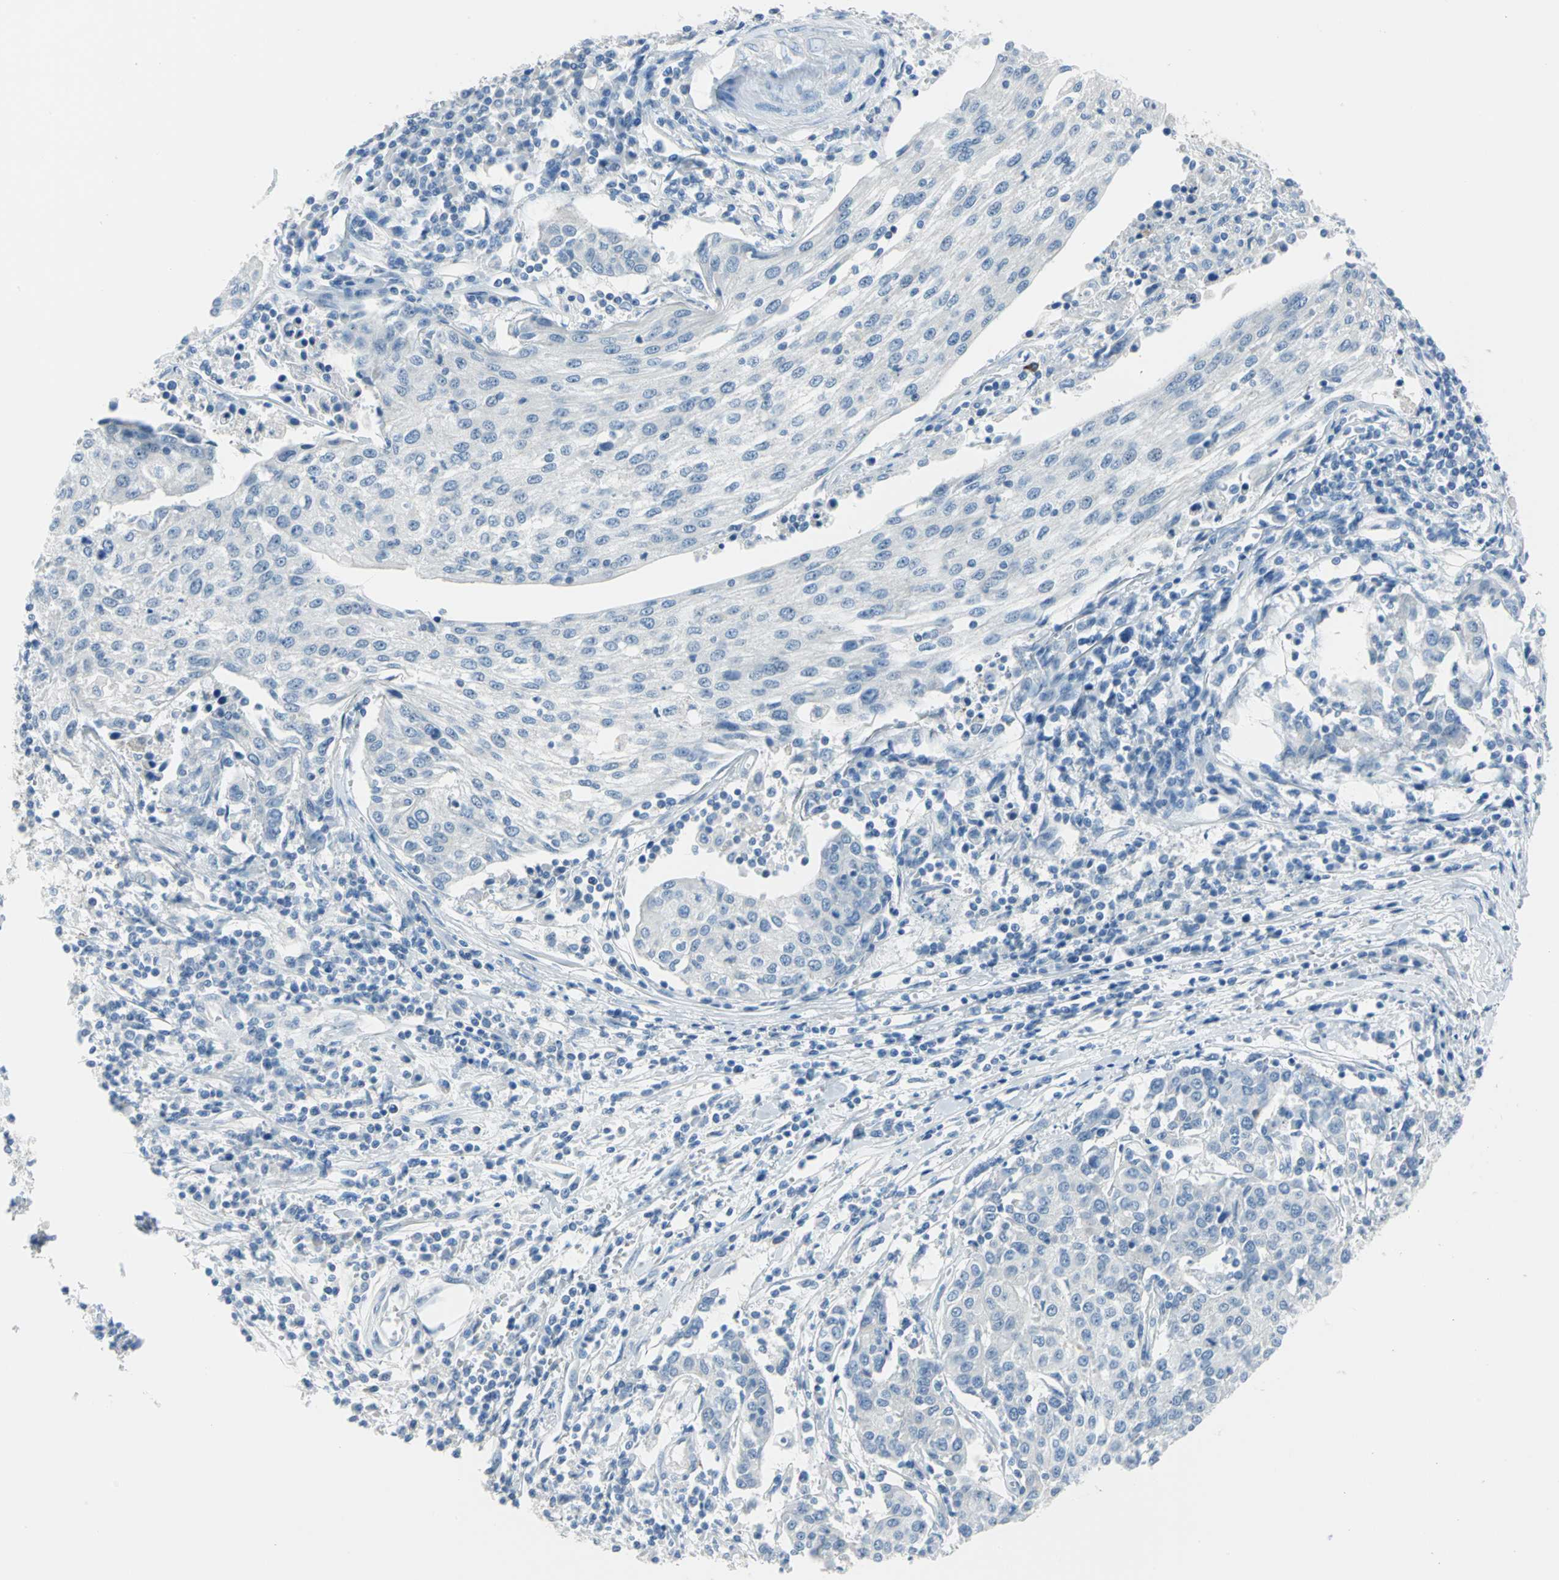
{"staining": {"intensity": "negative", "quantity": "none", "location": "none"}, "tissue": "urothelial cancer", "cell_type": "Tumor cells", "image_type": "cancer", "snomed": [{"axis": "morphology", "description": "Urothelial carcinoma, High grade"}, {"axis": "topography", "description": "Urinary bladder"}], "caption": "Immunohistochemistry photomicrograph of human urothelial cancer stained for a protein (brown), which shows no expression in tumor cells.", "gene": "MUC4", "patient": {"sex": "female", "age": 85}}